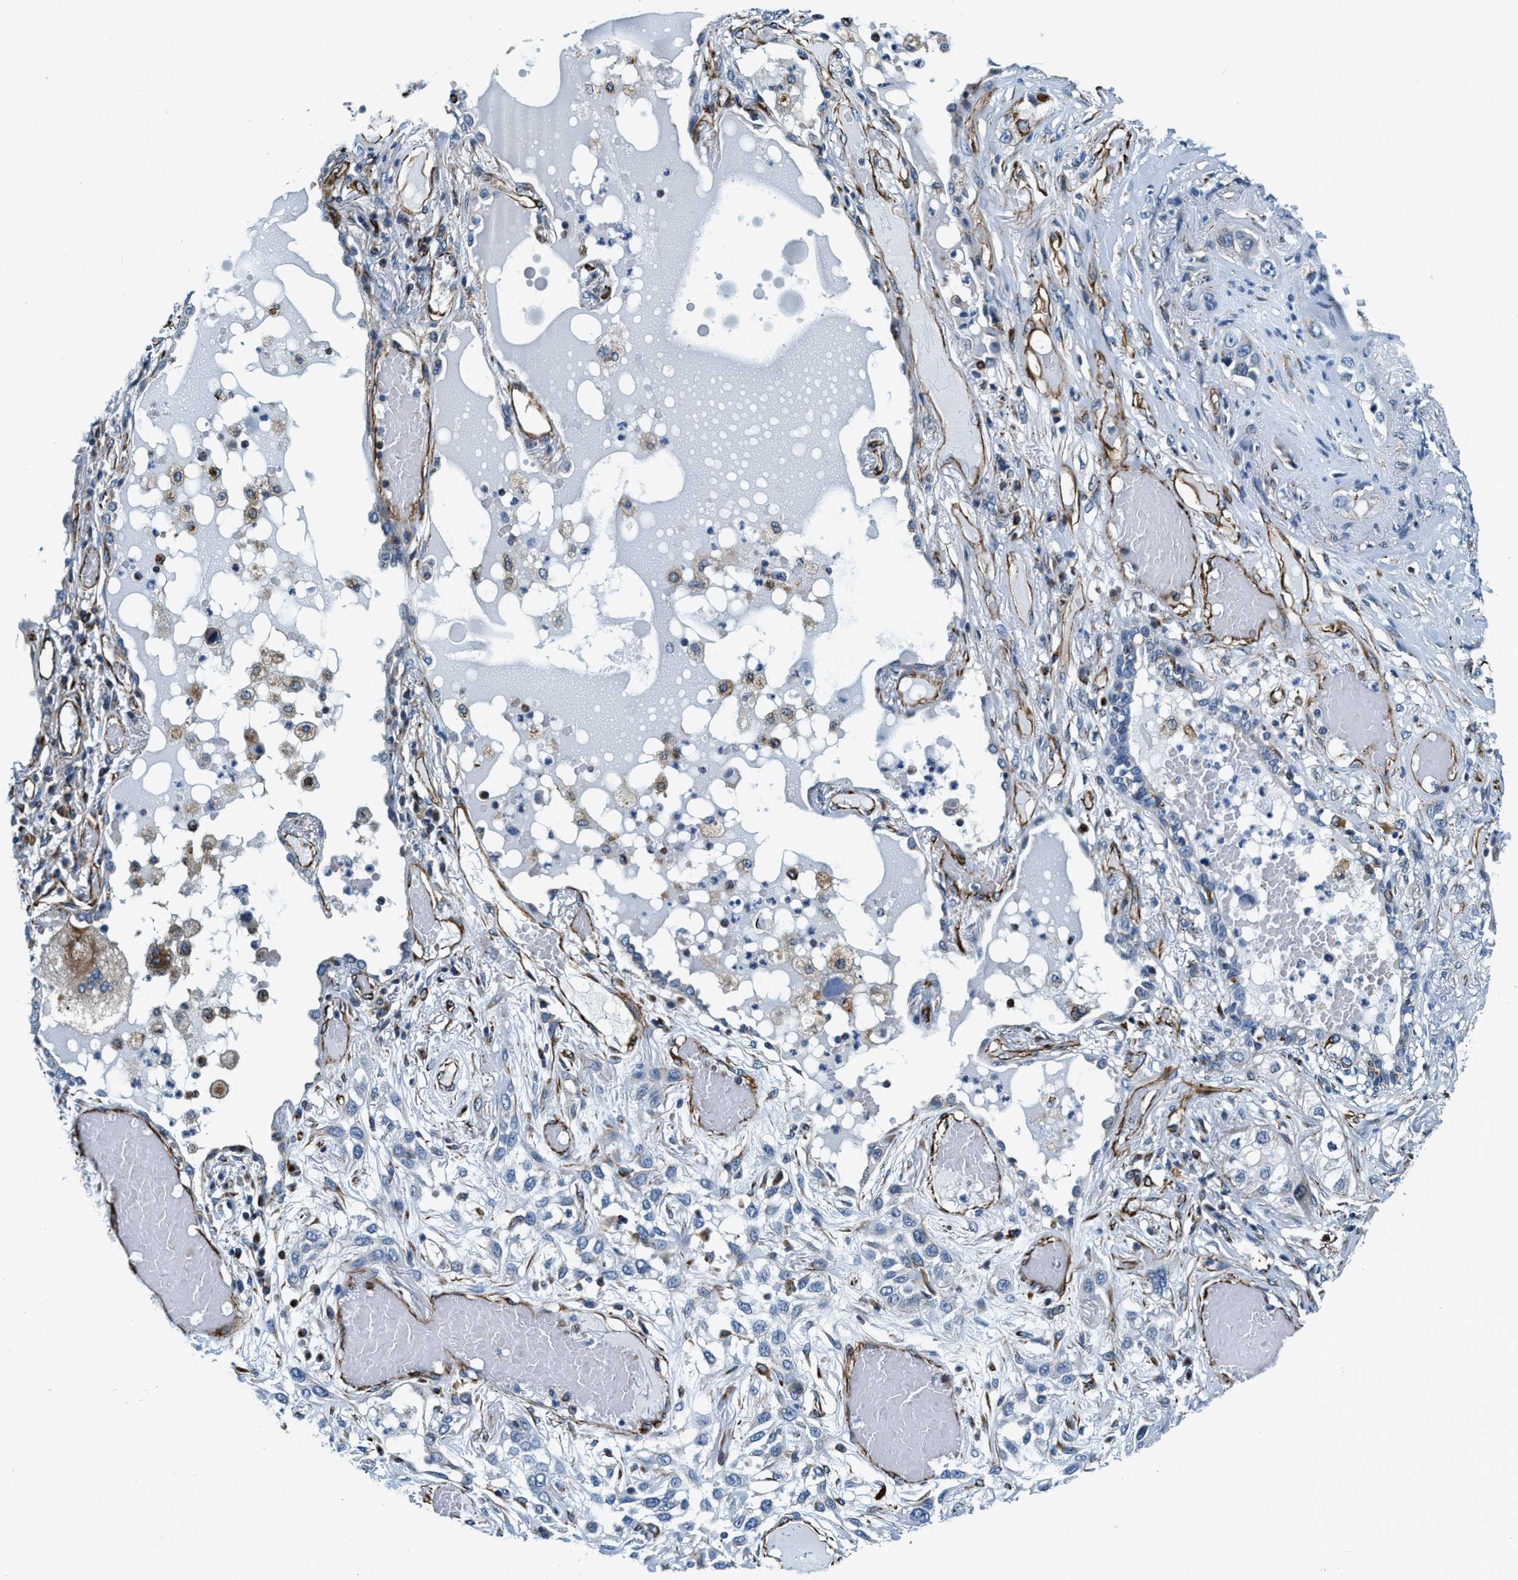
{"staining": {"intensity": "negative", "quantity": "none", "location": "none"}, "tissue": "lung cancer", "cell_type": "Tumor cells", "image_type": "cancer", "snomed": [{"axis": "morphology", "description": "Squamous cell carcinoma, NOS"}, {"axis": "topography", "description": "Lung"}], "caption": "IHC of lung cancer (squamous cell carcinoma) demonstrates no staining in tumor cells.", "gene": "GNS", "patient": {"sex": "male", "age": 71}}